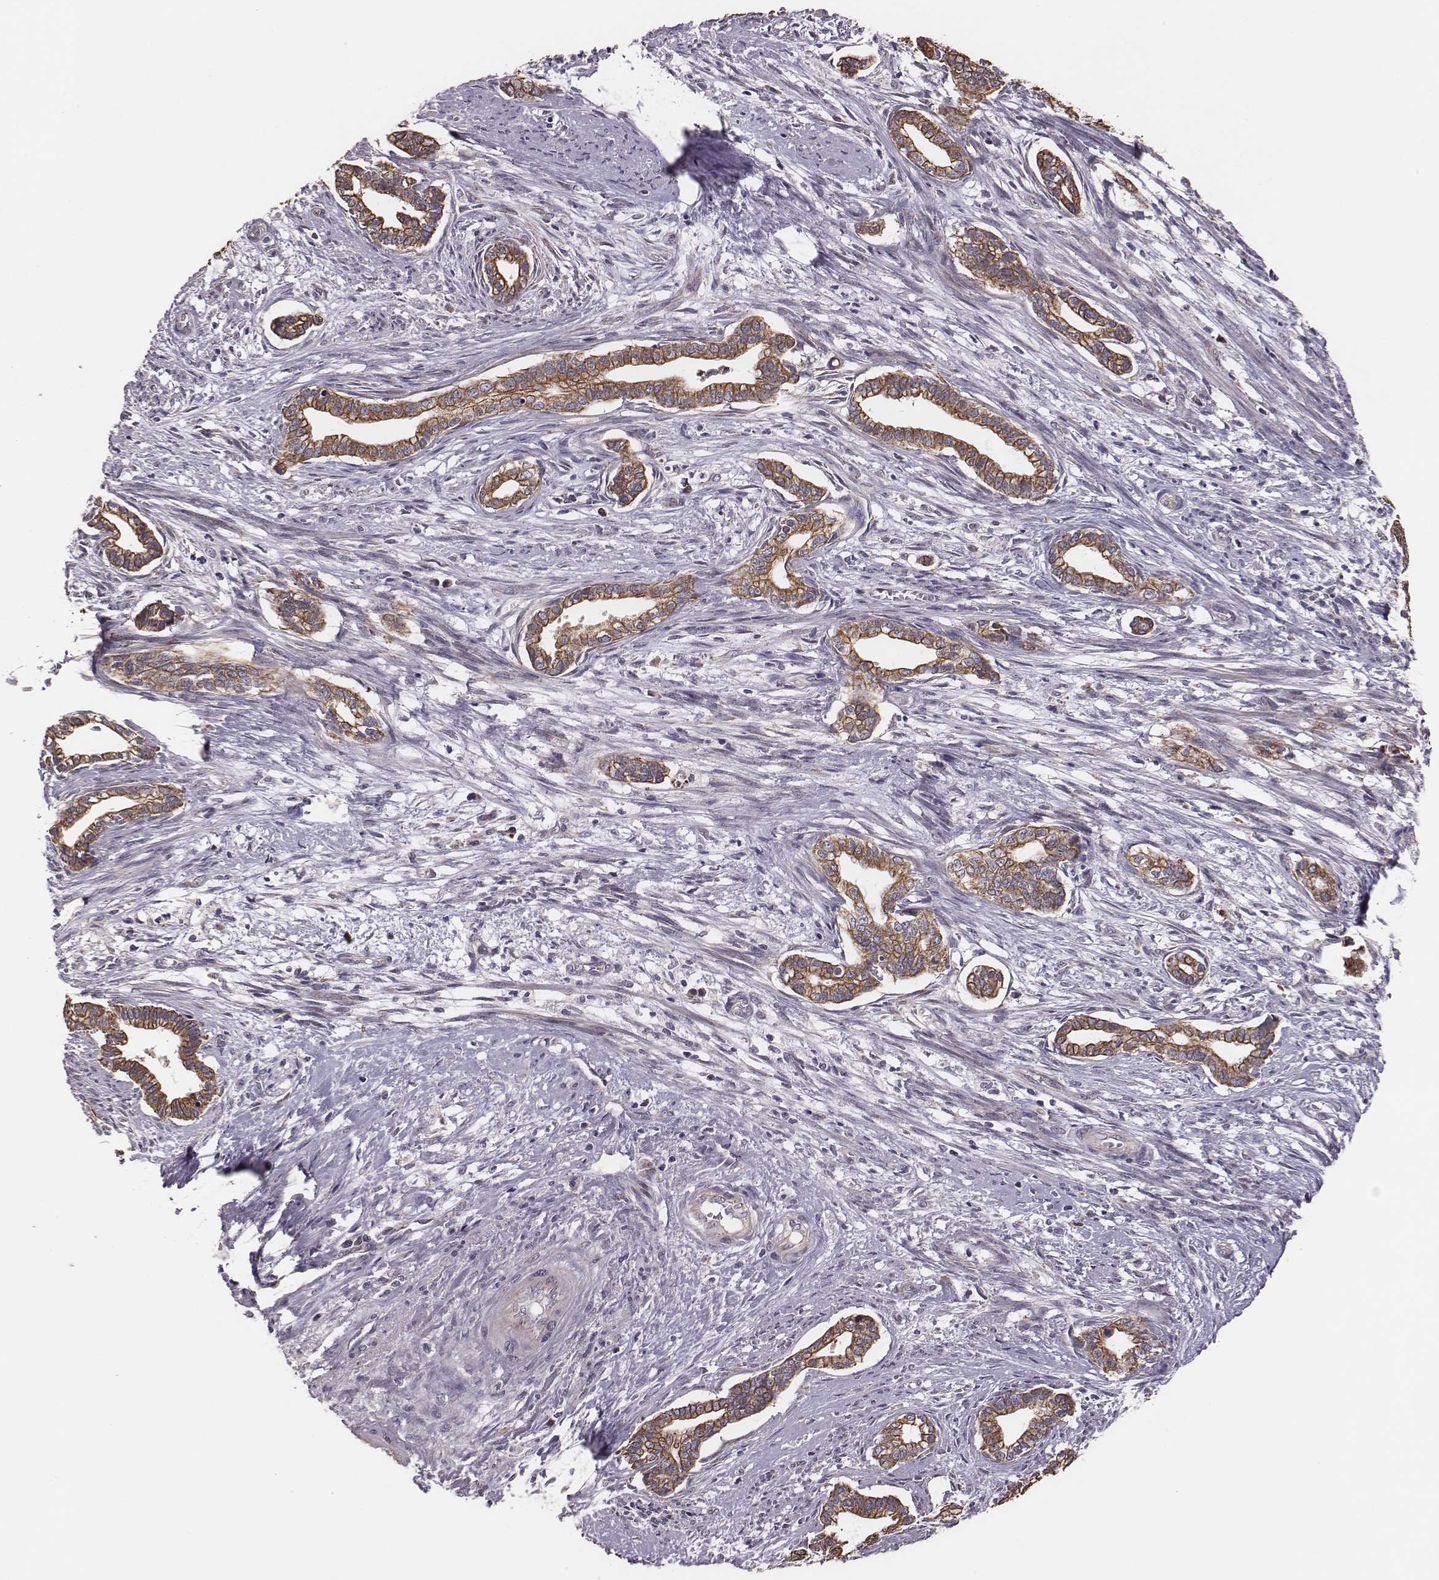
{"staining": {"intensity": "moderate", "quantity": ">75%", "location": "cytoplasmic/membranous"}, "tissue": "cervical cancer", "cell_type": "Tumor cells", "image_type": "cancer", "snomed": [{"axis": "morphology", "description": "Adenocarcinoma, NOS"}, {"axis": "topography", "description": "Cervix"}], "caption": "The image displays immunohistochemical staining of cervical adenocarcinoma. There is moderate cytoplasmic/membranous positivity is identified in approximately >75% of tumor cells.", "gene": "HAVCR1", "patient": {"sex": "female", "age": 62}}